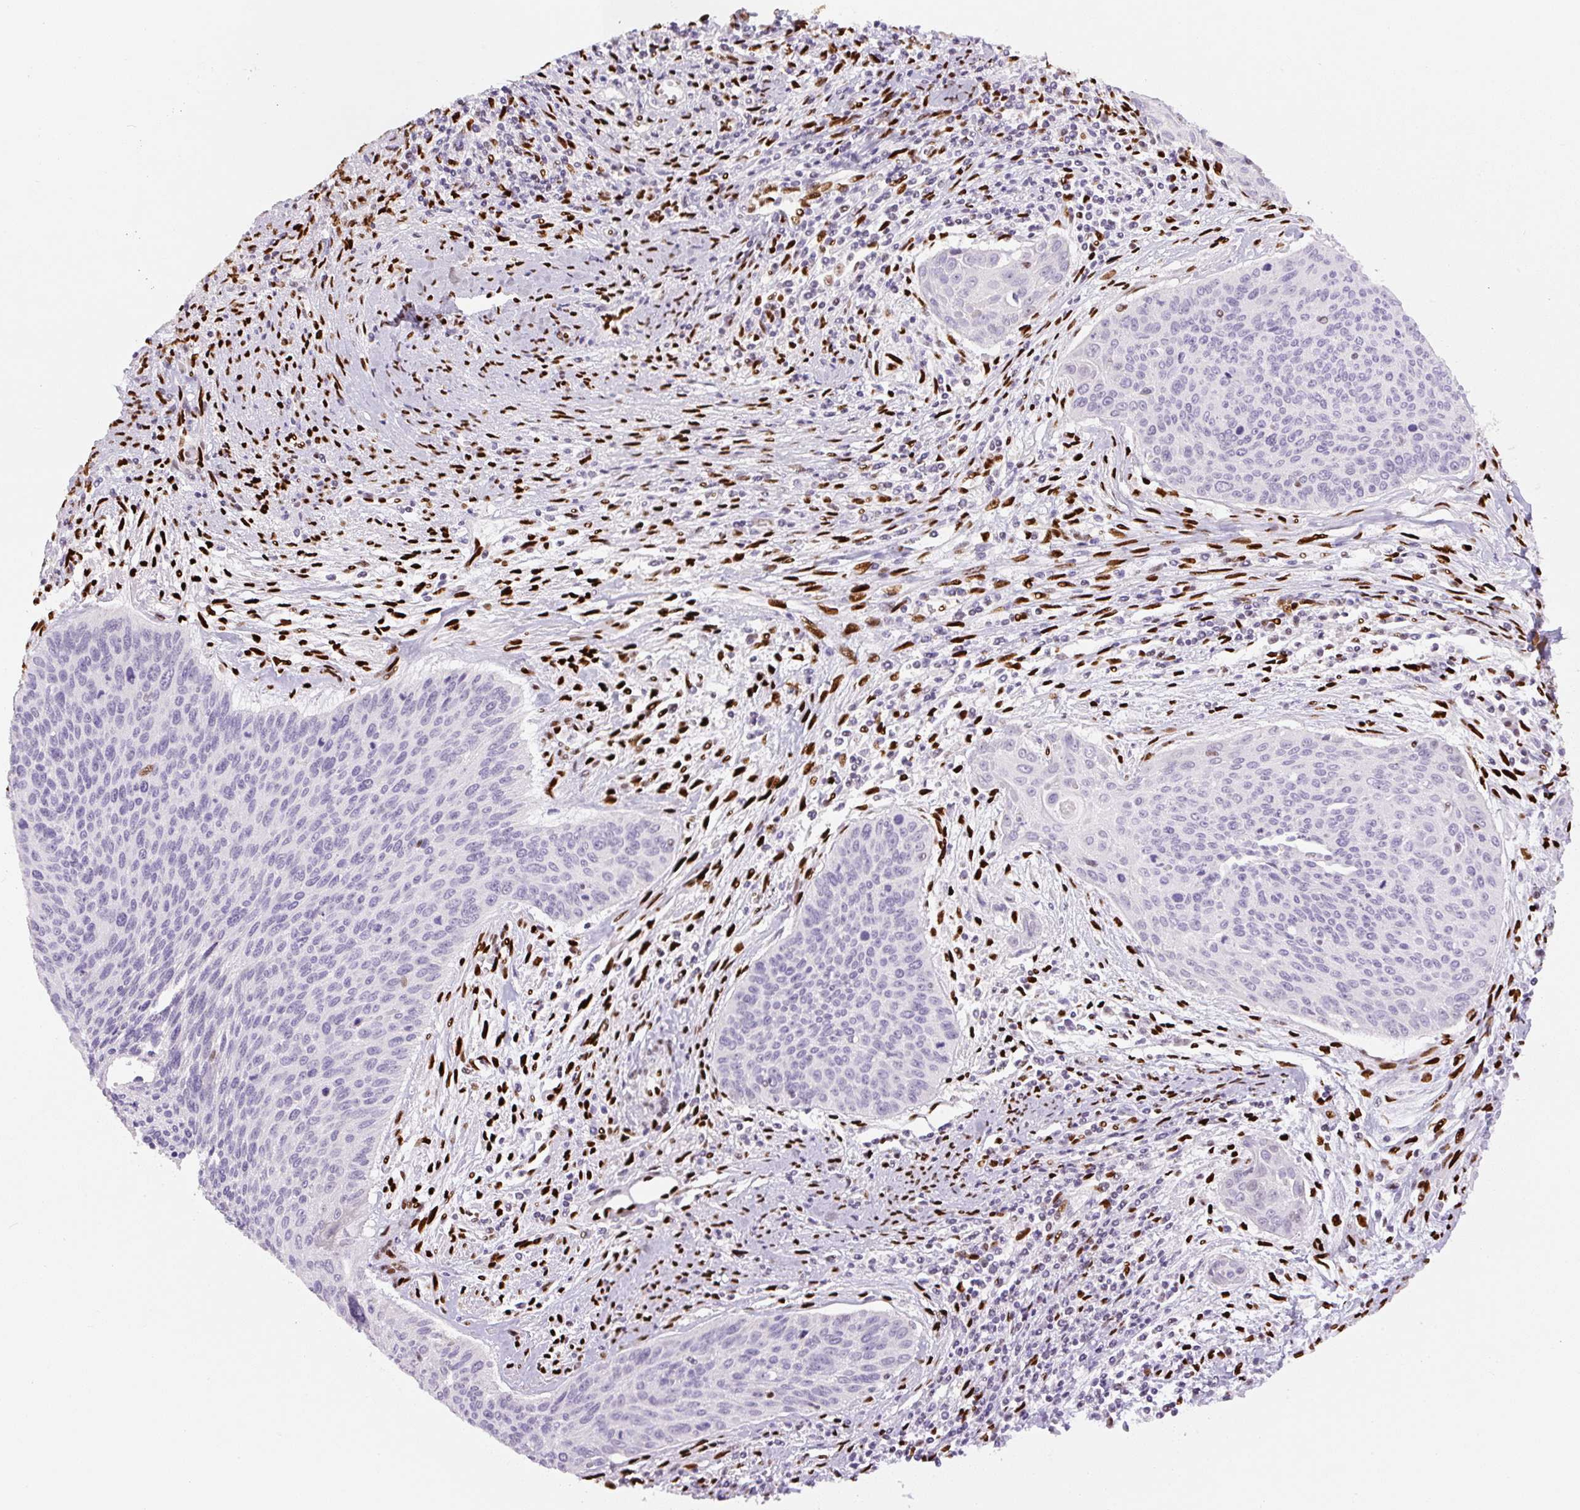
{"staining": {"intensity": "negative", "quantity": "none", "location": "none"}, "tissue": "cervical cancer", "cell_type": "Tumor cells", "image_type": "cancer", "snomed": [{"axis": "morphology", "description": "Squamous cell carcinoma, NOS"}, {"axis": "topography", "description": "Cervix"}], "caption": "Squamous cell carcinoma (cervical) stained for a protein using immunohistochemistry reveals no staining tumor cells.", "gene": "ZEB1", "patient": {"sex": "female", "age": 55}}